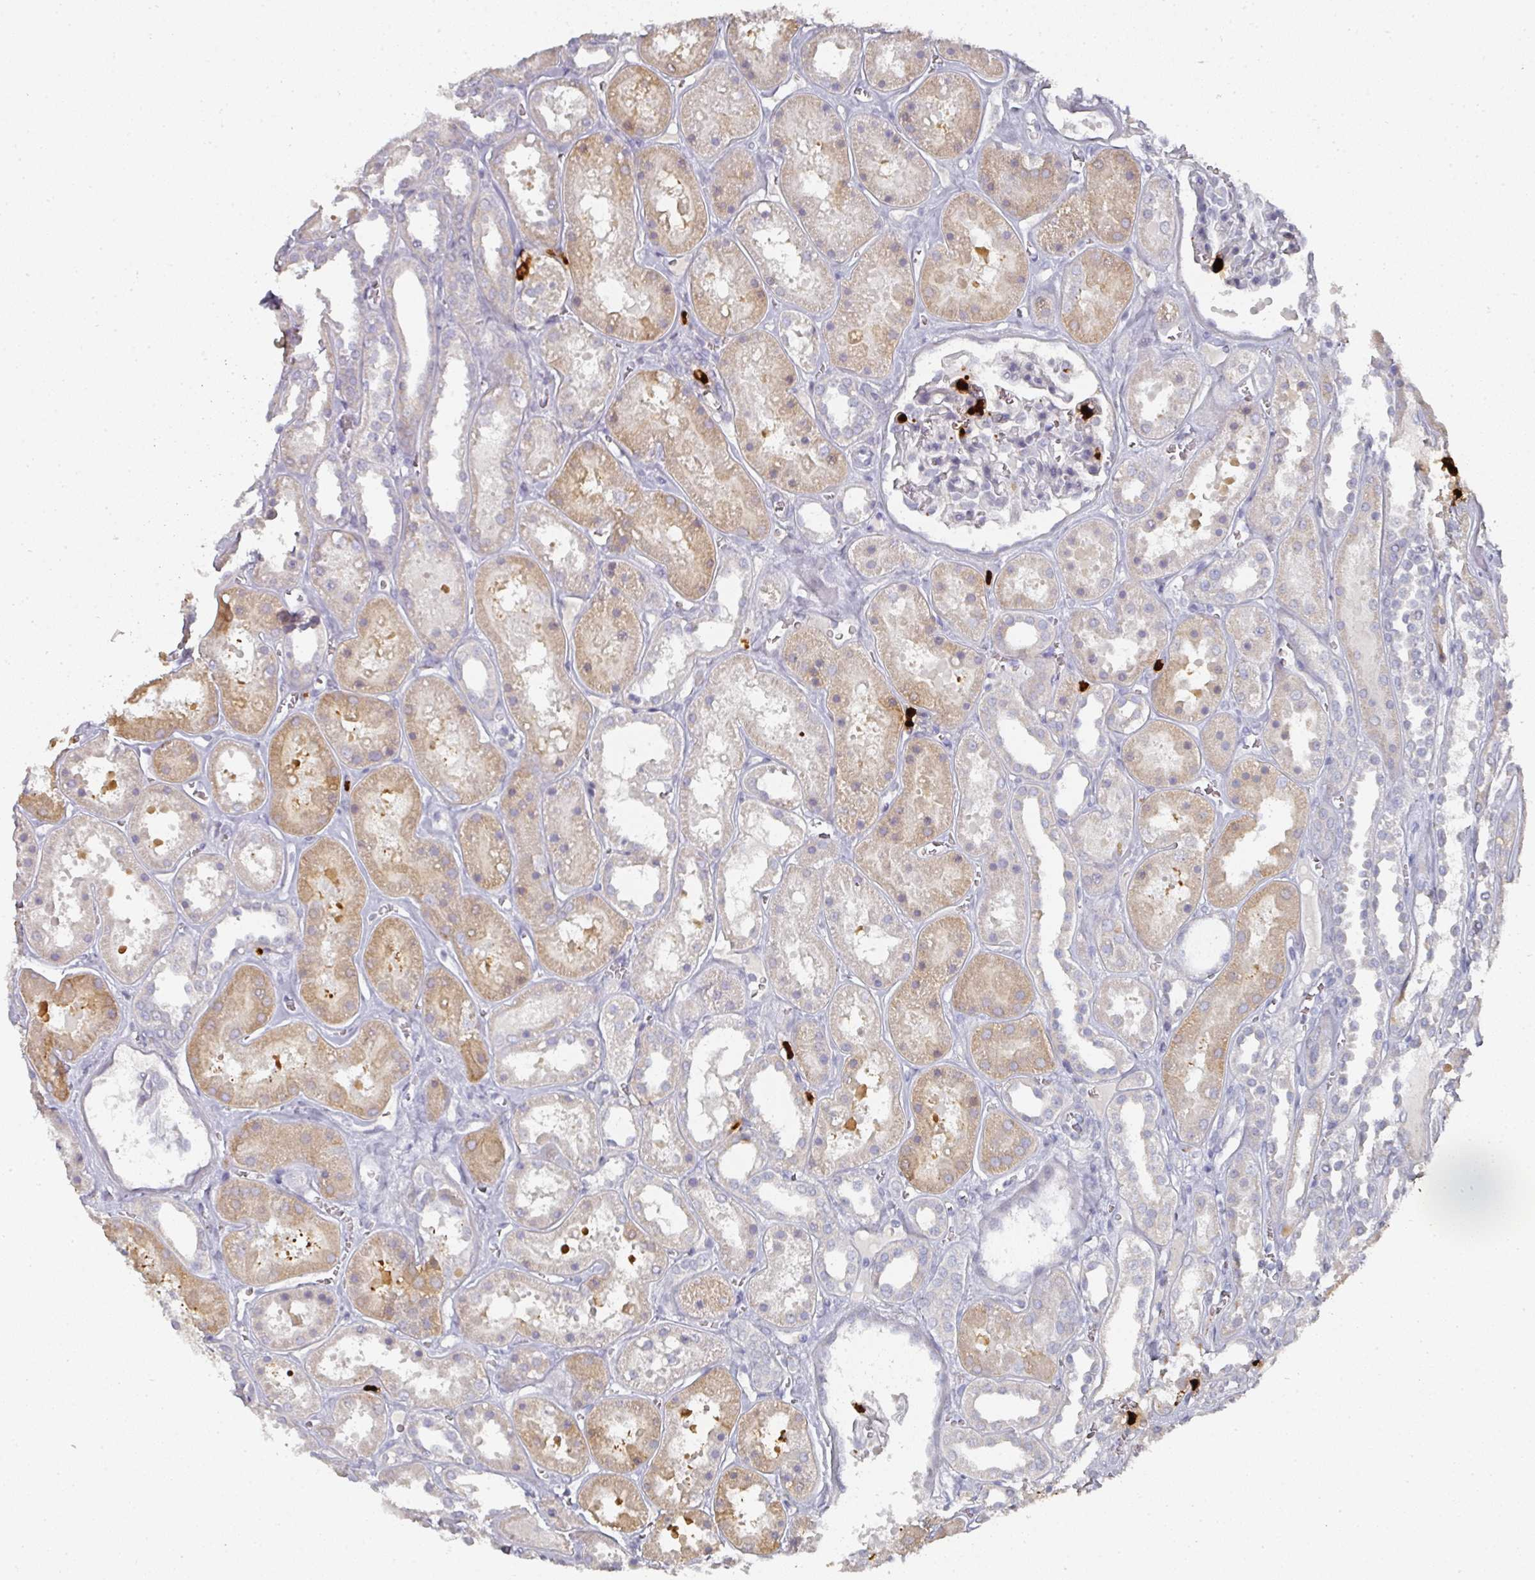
{"staining": {"intensity": "negative", "quantity": "none", "location": "none"}, "tissue": "kidney", "cell_type": "Cells in glomeruli", "image_type": "normal", "snomed": [{"axis": "morphology", "description": "Normal tissue, NOS"}, {"axis": "topography", "description": "Kidney"}], "caption": "An IHC image of normal kidney is shown. There is no staining in cells in glomeruli of kidney.", "gene": "CAMP", "patient": {"sex": "female", "age": 41}}